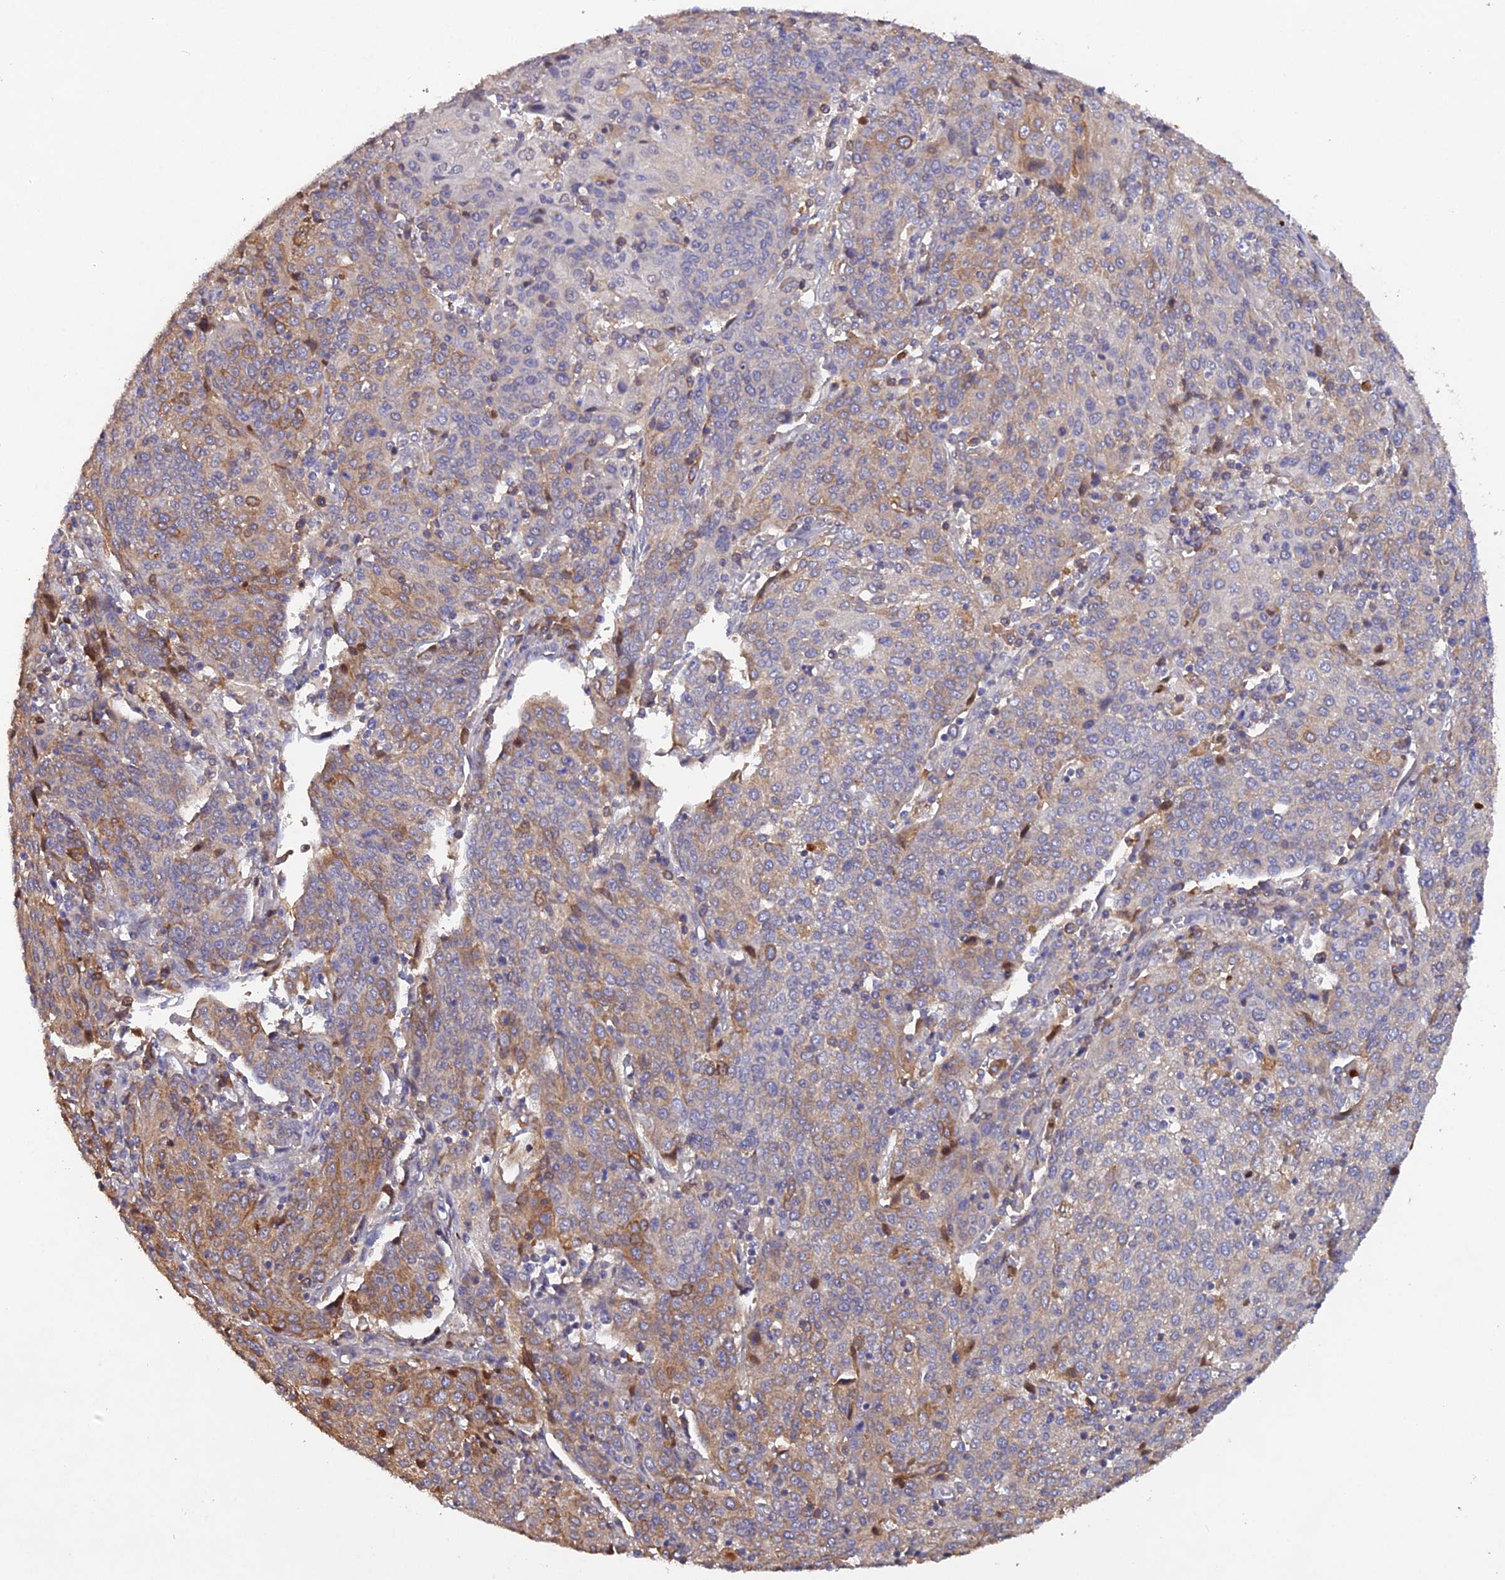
{"staining": {"intensity": "moderate", "quantity": "<25%", "location": "cytoplasmic/membranous"}, "tissue": "cervical cancer", "cell_type": "Tumor cells", "image_type": "cancer", "snomed": [{"axis": "morphology", "description": "Squamous cell carcinoma, NOS"}, {"axis": "topography", "description": "Cervix"}], "caption": "Cervical squamous cell carcinoma tissue reveals moderate cytoplasmic/membranous staining in approximately <25% of tumor cells, visualized by immunohistochemistry. (brown staining indicates protein expression, while blue staining denotes nuclei).", "gene": "SLC39A13", "patient": {"sex": "female", "age": 67}}